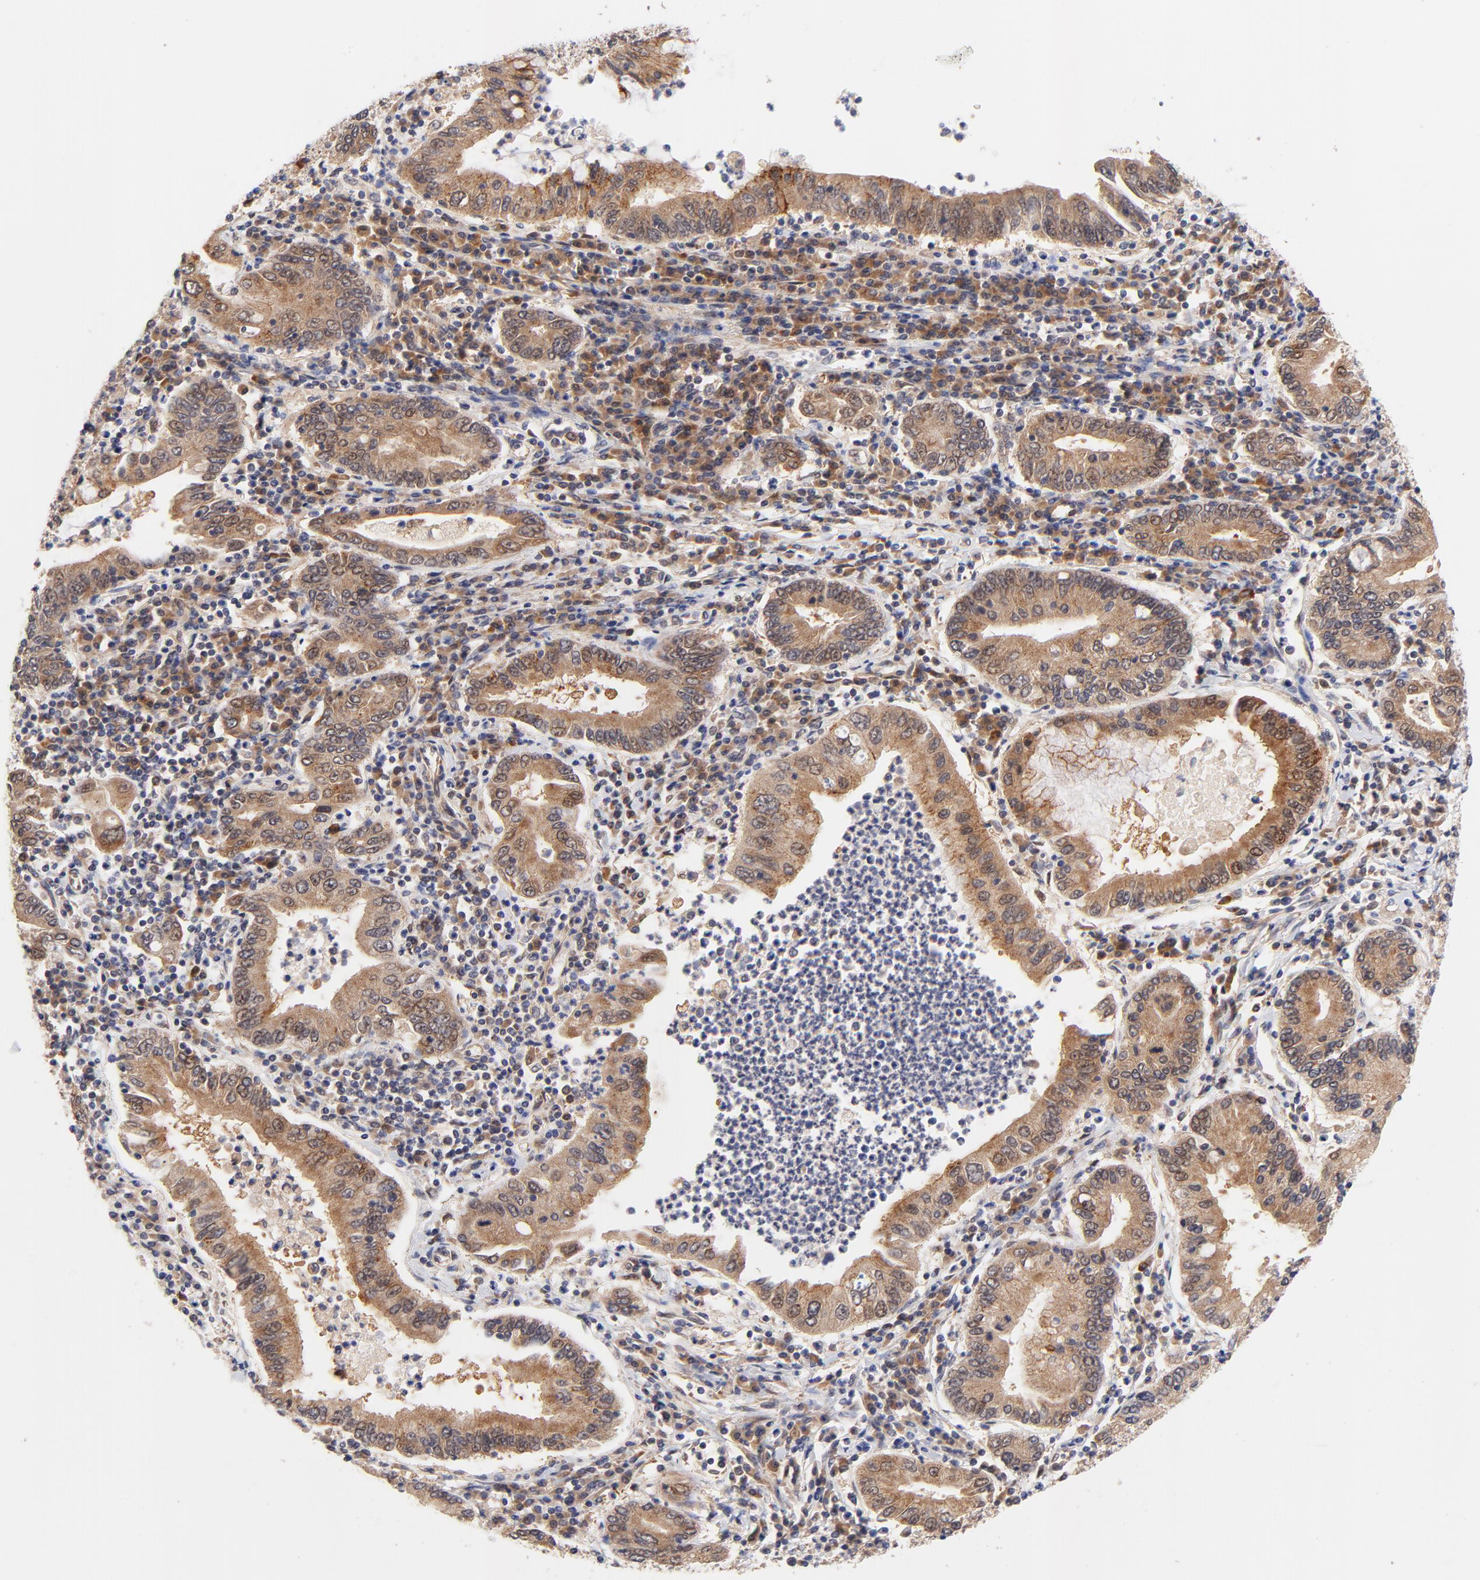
{"staining": {"intensity": "moderate", "quantity": ">75%", "location": "cytoplasmic/membranous,nuclear"}, "tissue": "stomach cancer", "cell_type": "Tumor cells", "image_type": "cancer", "snomed": [{"axis": "morphology", "description": "Normal tissue, NOS"}, {"axis": "morphology", "description": "Adenocarcinoma, NOS"}, {"axis": "topography", "description": "Esophagus"}, {"axis": "topography", "description": "Stomach, upper"}, {"axis": "topography", "description": "Peripheral nerve tissue"}], "caption": "IHC image of neoplastic tissue: human stomach adenocarcinoma stained using immunohistochemistry demonstrates medium levels of moderate protein expression localized specifically in the cytoplasmic/membranous and nuclear of tumor cells, appearing as a cytoplasmic/membranous and nuclear brown color.", "gene": "TXNL1", "patient": {"sex": "male", "age": 62}}